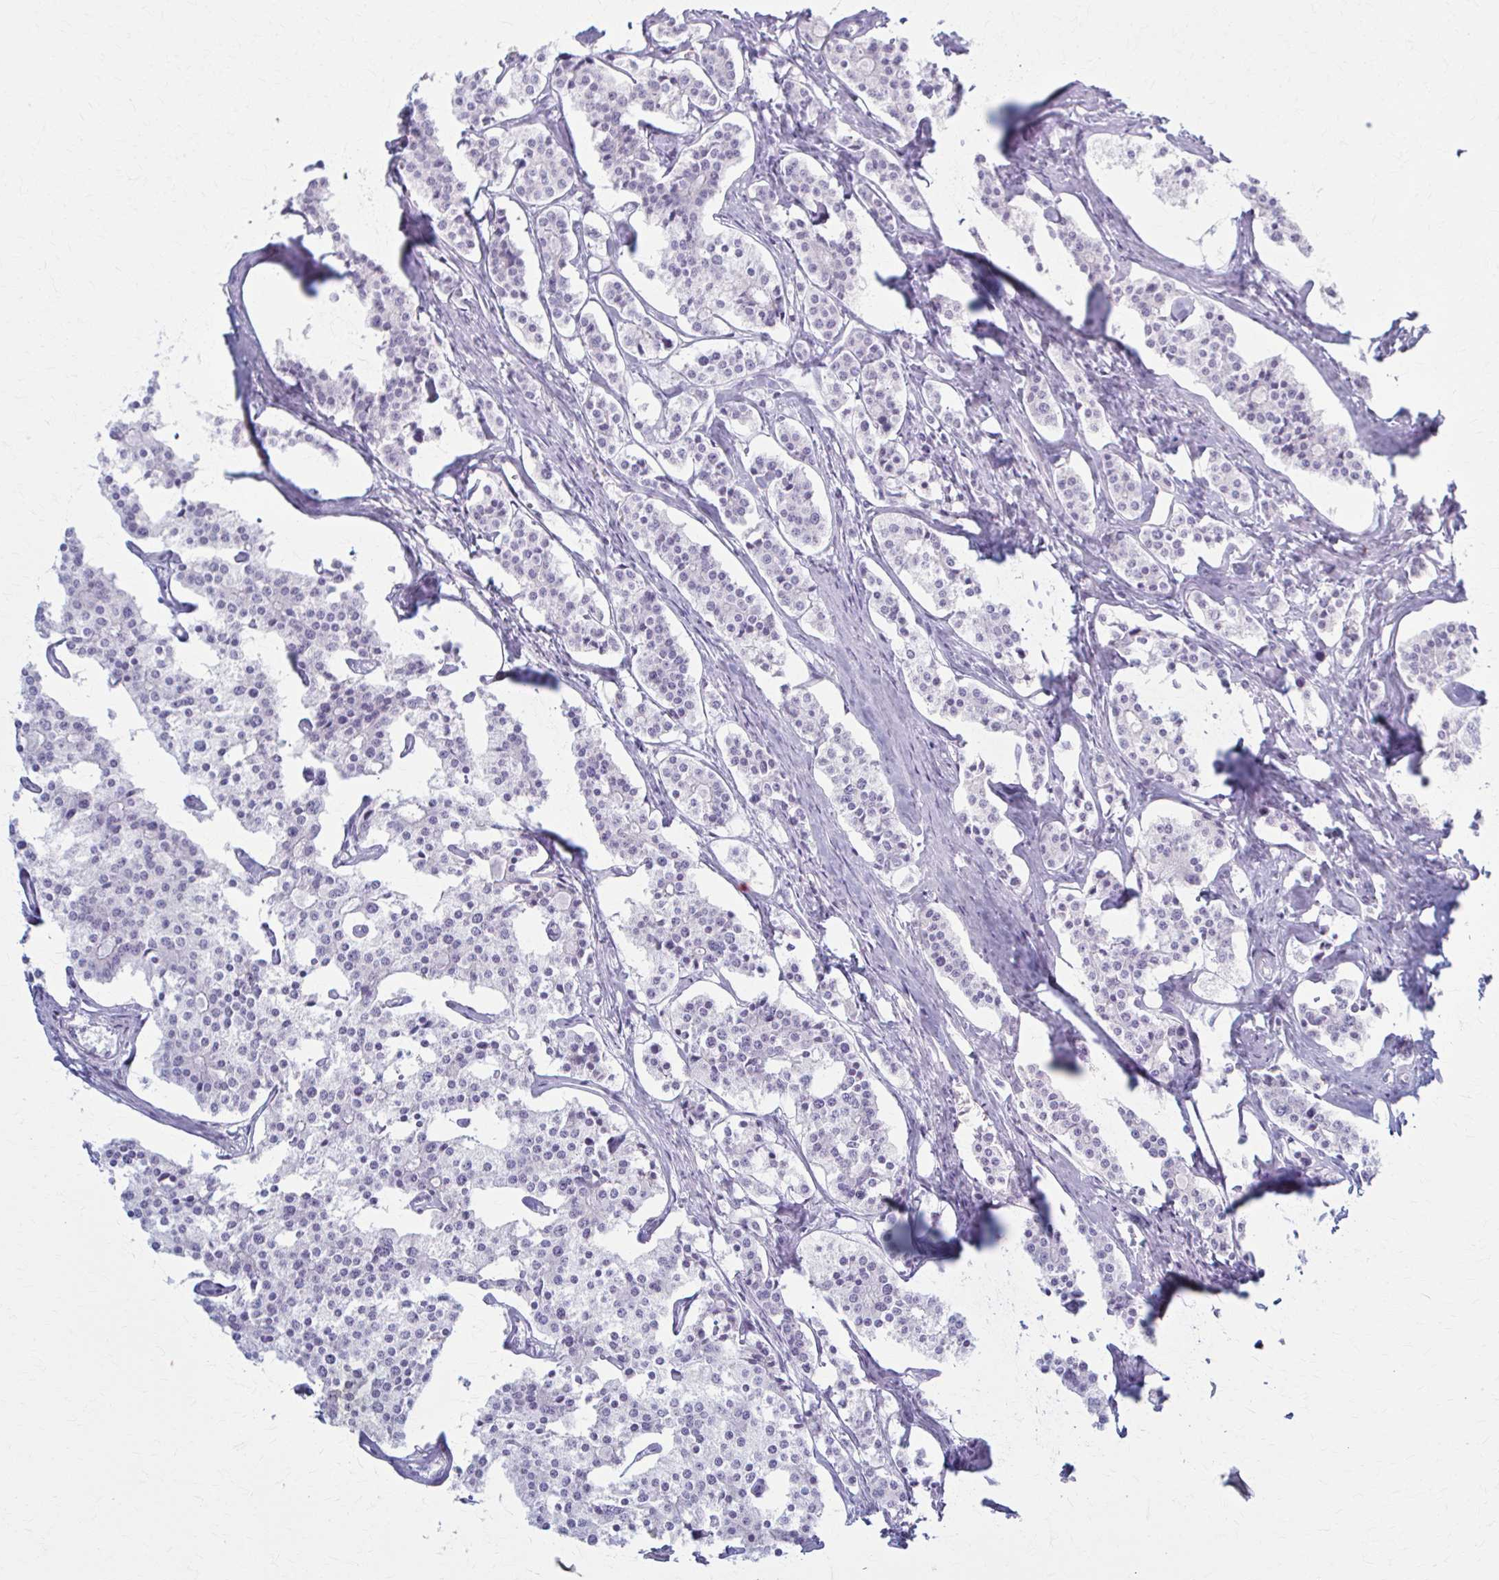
{"staining": {"intensity": "negative", "quantity": "none", "location": "none"}, "tissue": "carcinoid", "cell_type": "Tumor cells", "image_type": "cancer", "snomed": [{"axis": "morphology", "description": "Carcinoid, malignant, NOS"}, {"axis": "topography", "description": "Small intestine"}], "caption": "Tumor cells are negative for protein expression in human carcinoid.", "gene": "PRKRA", "patient": {"sex": "male", "age": 63}}